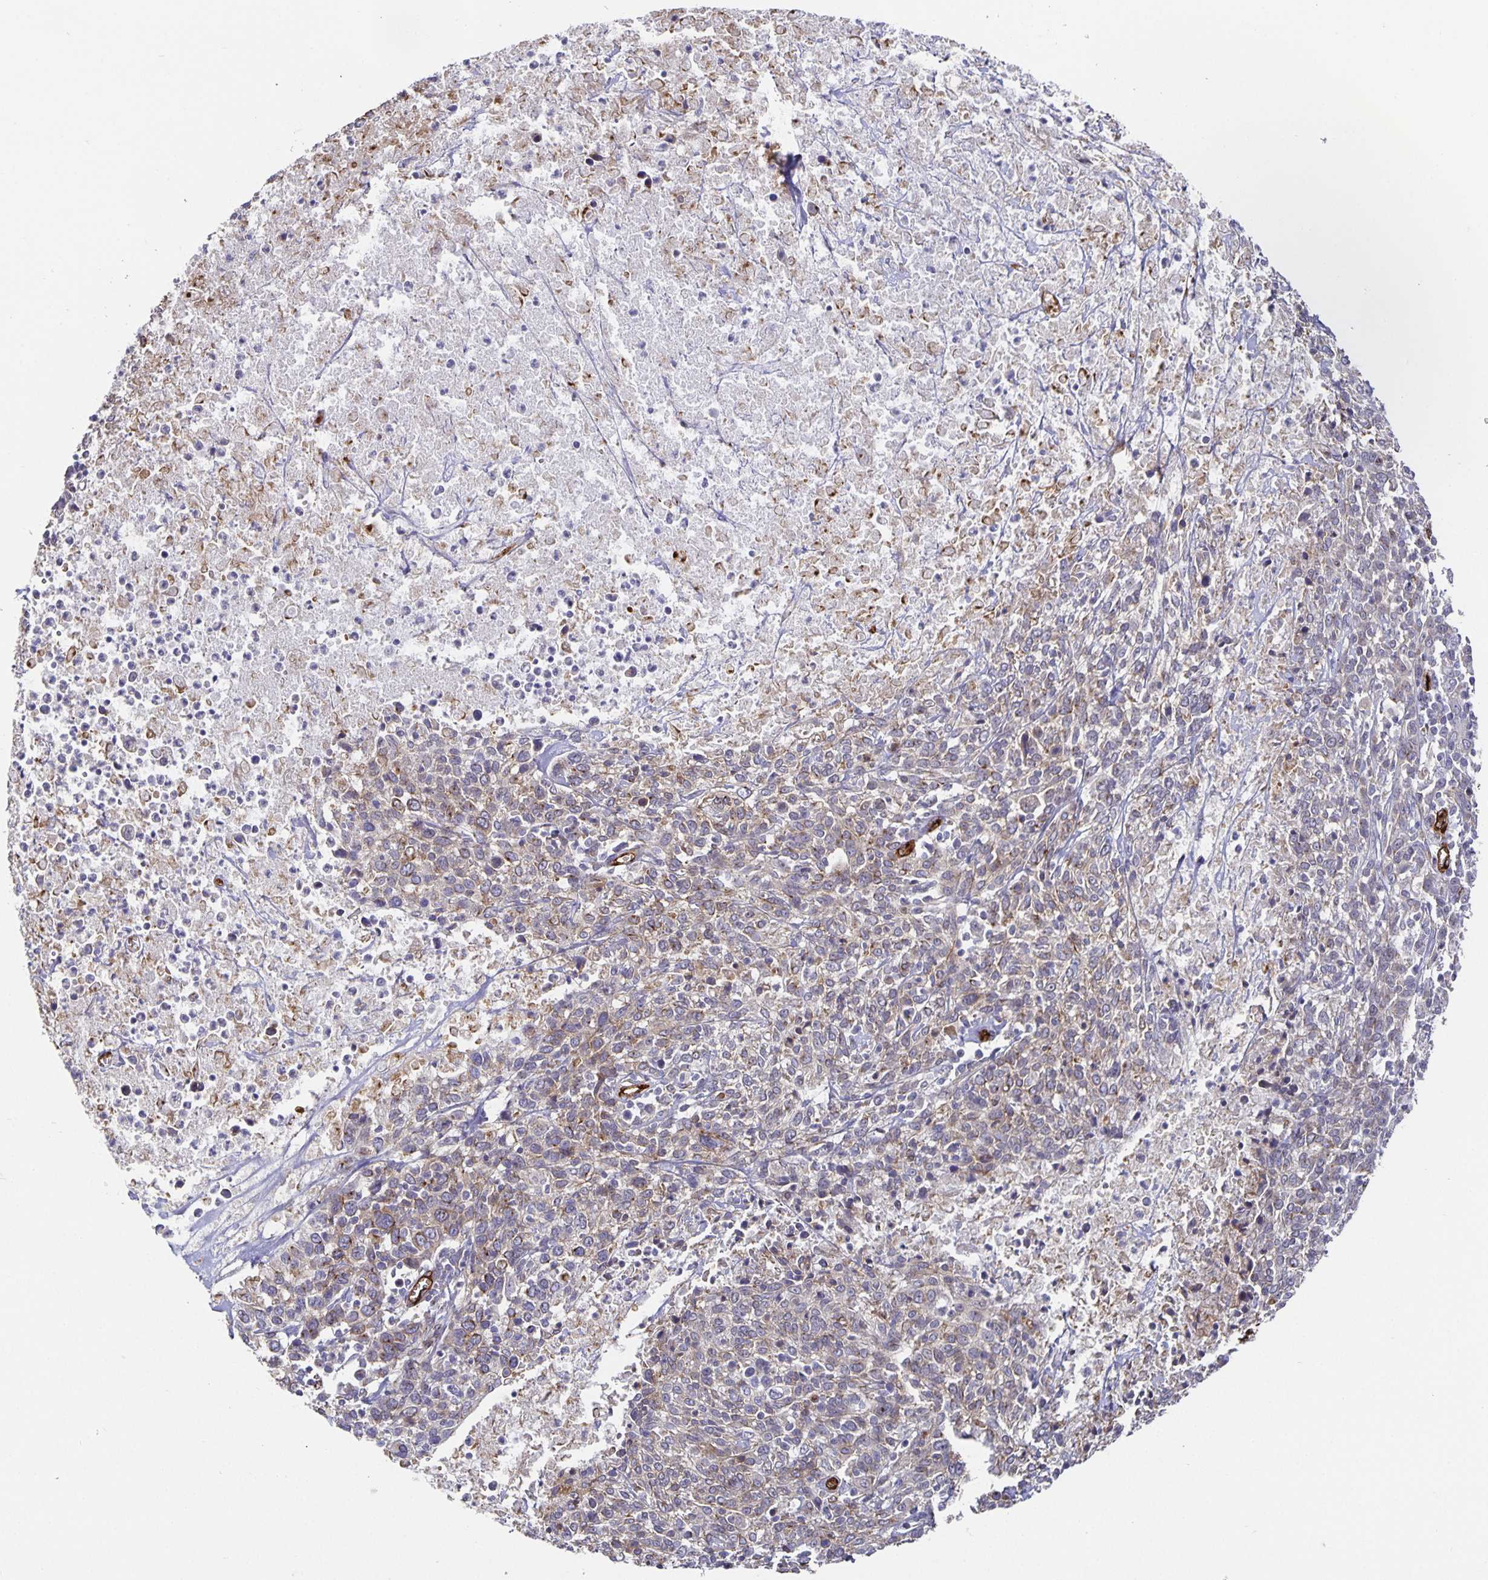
{"staining": {"intensity": "negative", "quantity": "none", "location": "none"}, "tissue": "cervical cancer", "cell_type": "Tumor cells", "image_type": "cancer", "snomed": [{"axis": "morphology", "description": "Squamous cell carcinoma, NOS"}, {"axis": "topography", "description": "Cervix"}], "caption": "DAB (3,3'-diaminobenzidine) immunohistochemical staining of human cervical cancer (squamous cell carcinoma) exhibits no significant positivity in tumor cells.", "gene": "PODXL", "patient": {"sex": "female", "age": 46}}